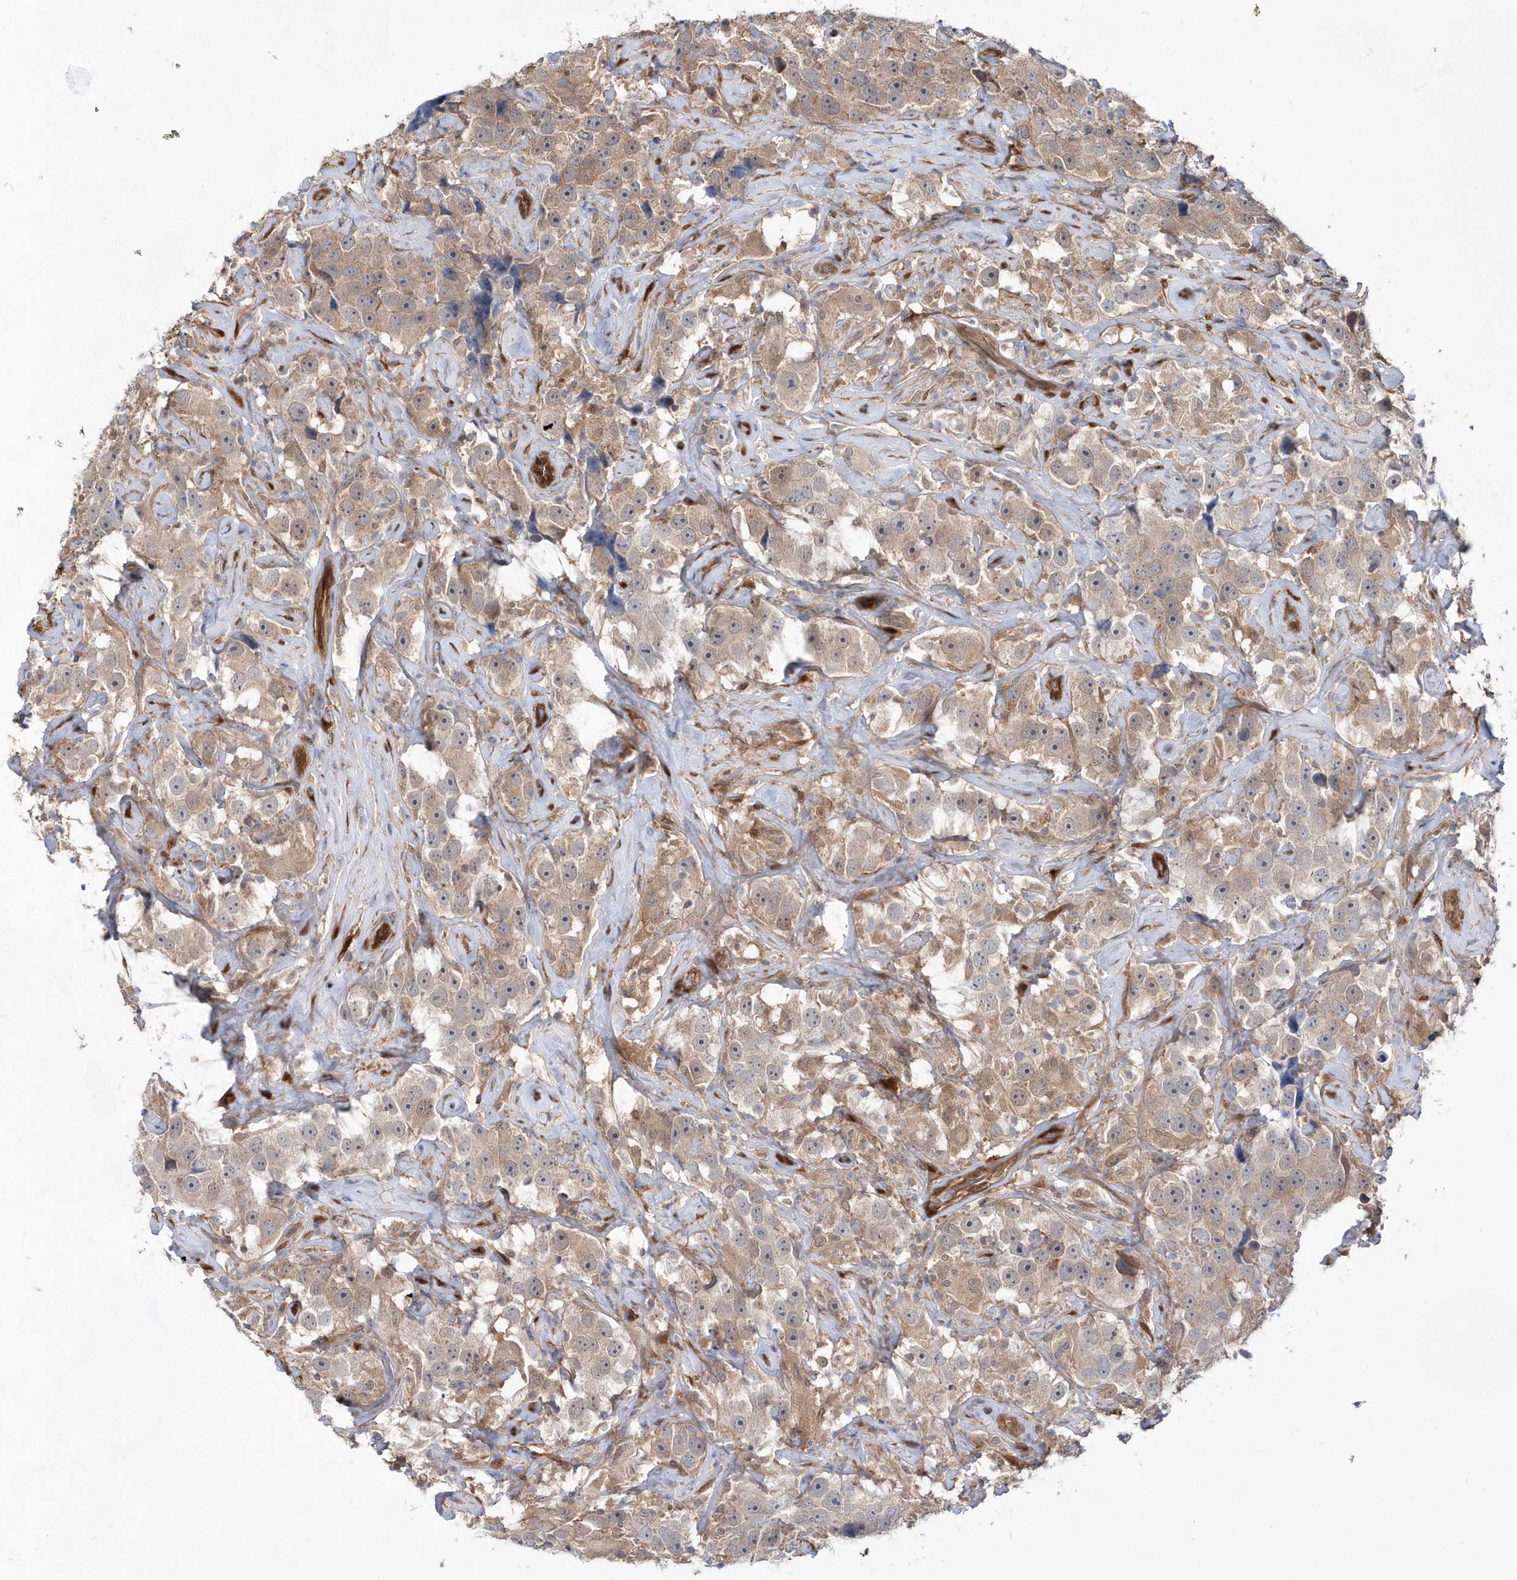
{"staining": {"intensity": "weak", "quantity": ">75%", "location": "cytoplasmic/membranous"}, "tissue": "testis cancer", "cell_type": "Tumor cells", "image_type": "cancer", "snomed": [{"axis": "morphology", "description": "Seminoma, NOS"}, {"axis": "topography", "description": "Testis"}], "caption": "The histopathology image reveals immunohistochemical staining of testis seminoma. There is weak cytoplasmic/membranous positivity is appreciated in approximately >75% of tumor cells.", "gene": "BDH2", "patient": {"sex": "male", "age": 49}}